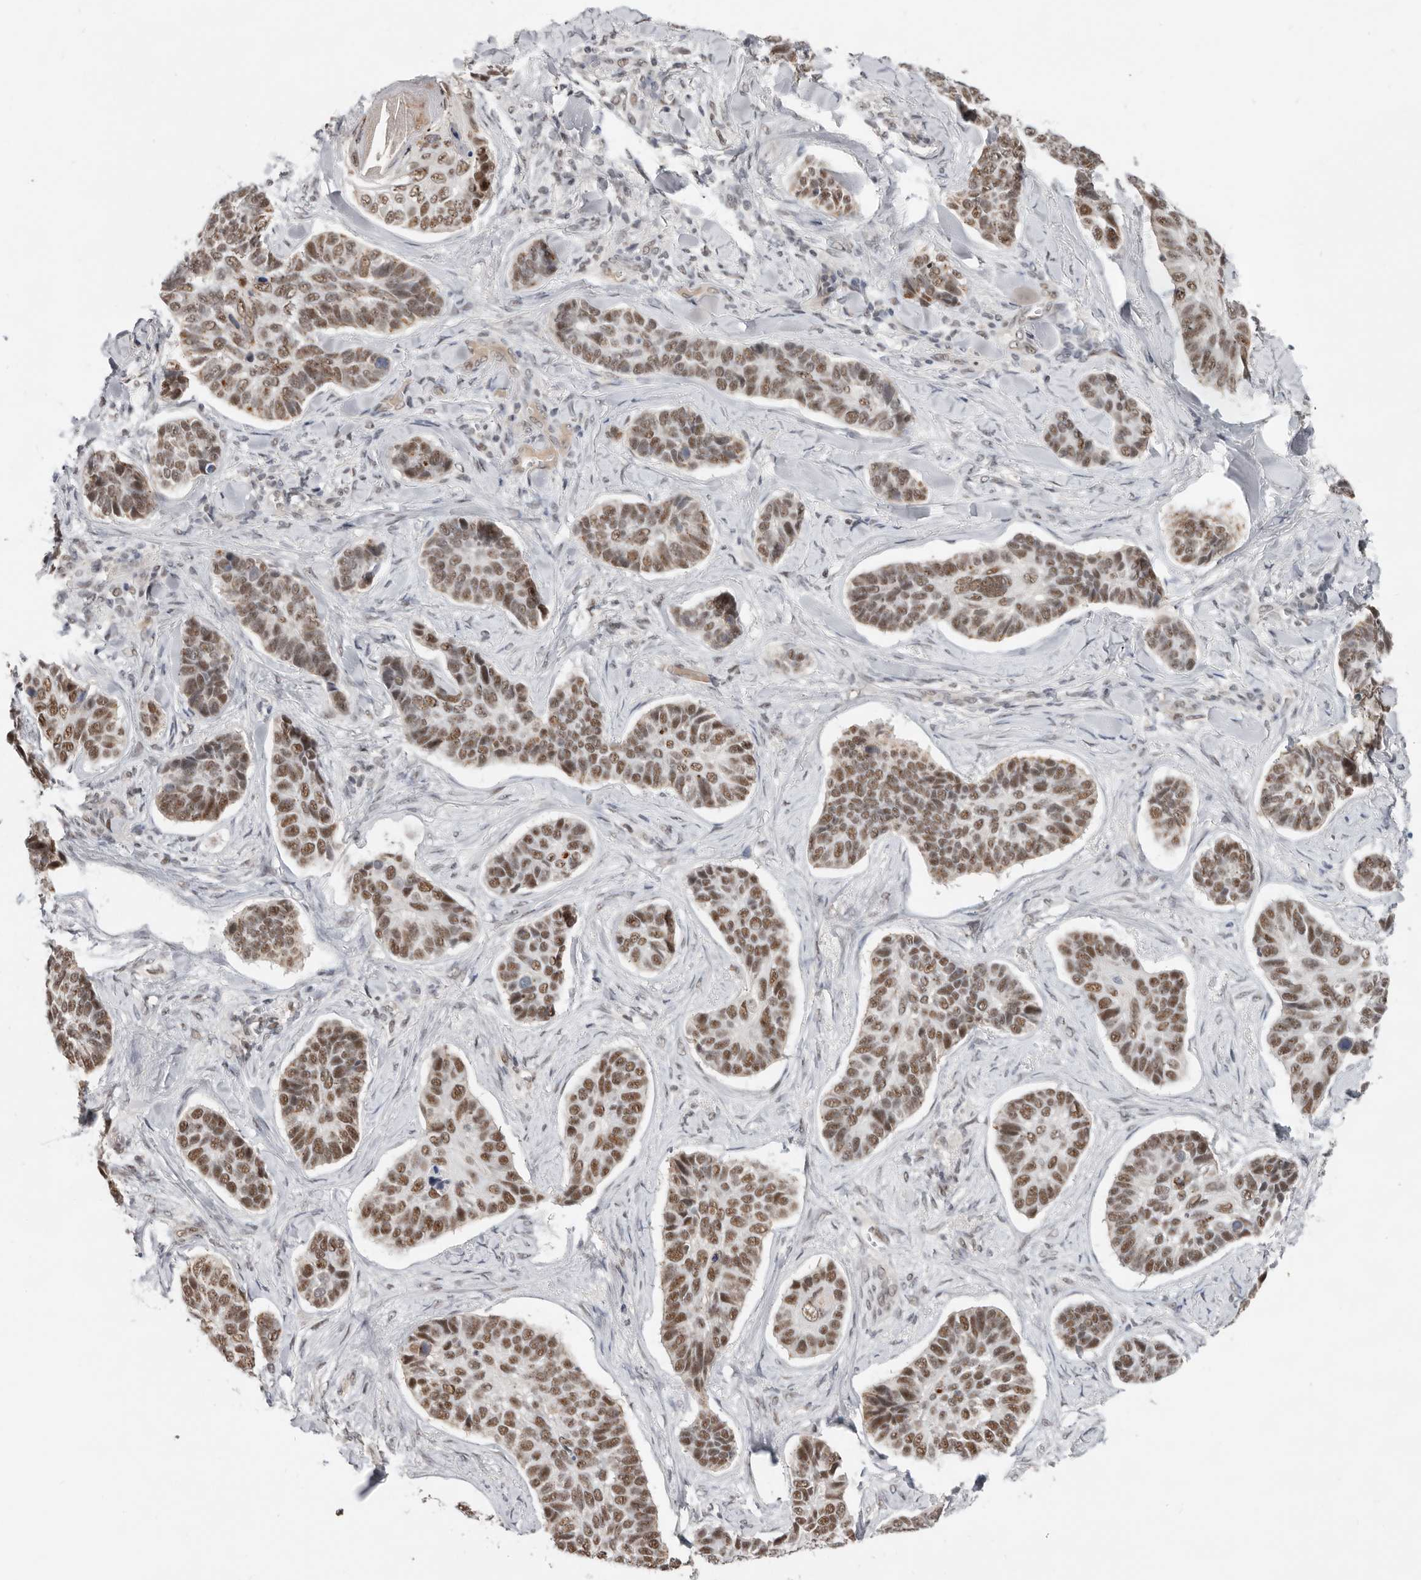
{"staining": {"intensity": "moderate", "quantity": ">75%", "location": "nuclear"}, "tissue": "skin cancer", "cell_type": "Tumor cells", "image_type": "cancer", "snomed": [{"axis": "morphology", "description": "Basal cell carcinoma"}, {"axis": "topography", "description": "Skin"}], "caption": "About >75% of tumor cells in skin basal cell carcinoma show moderate nuclear protein positivity as visualized by brown immunohistochemical staining.", "gene": "BRCA2", "patient": {"sex": "male", "age": 62}}